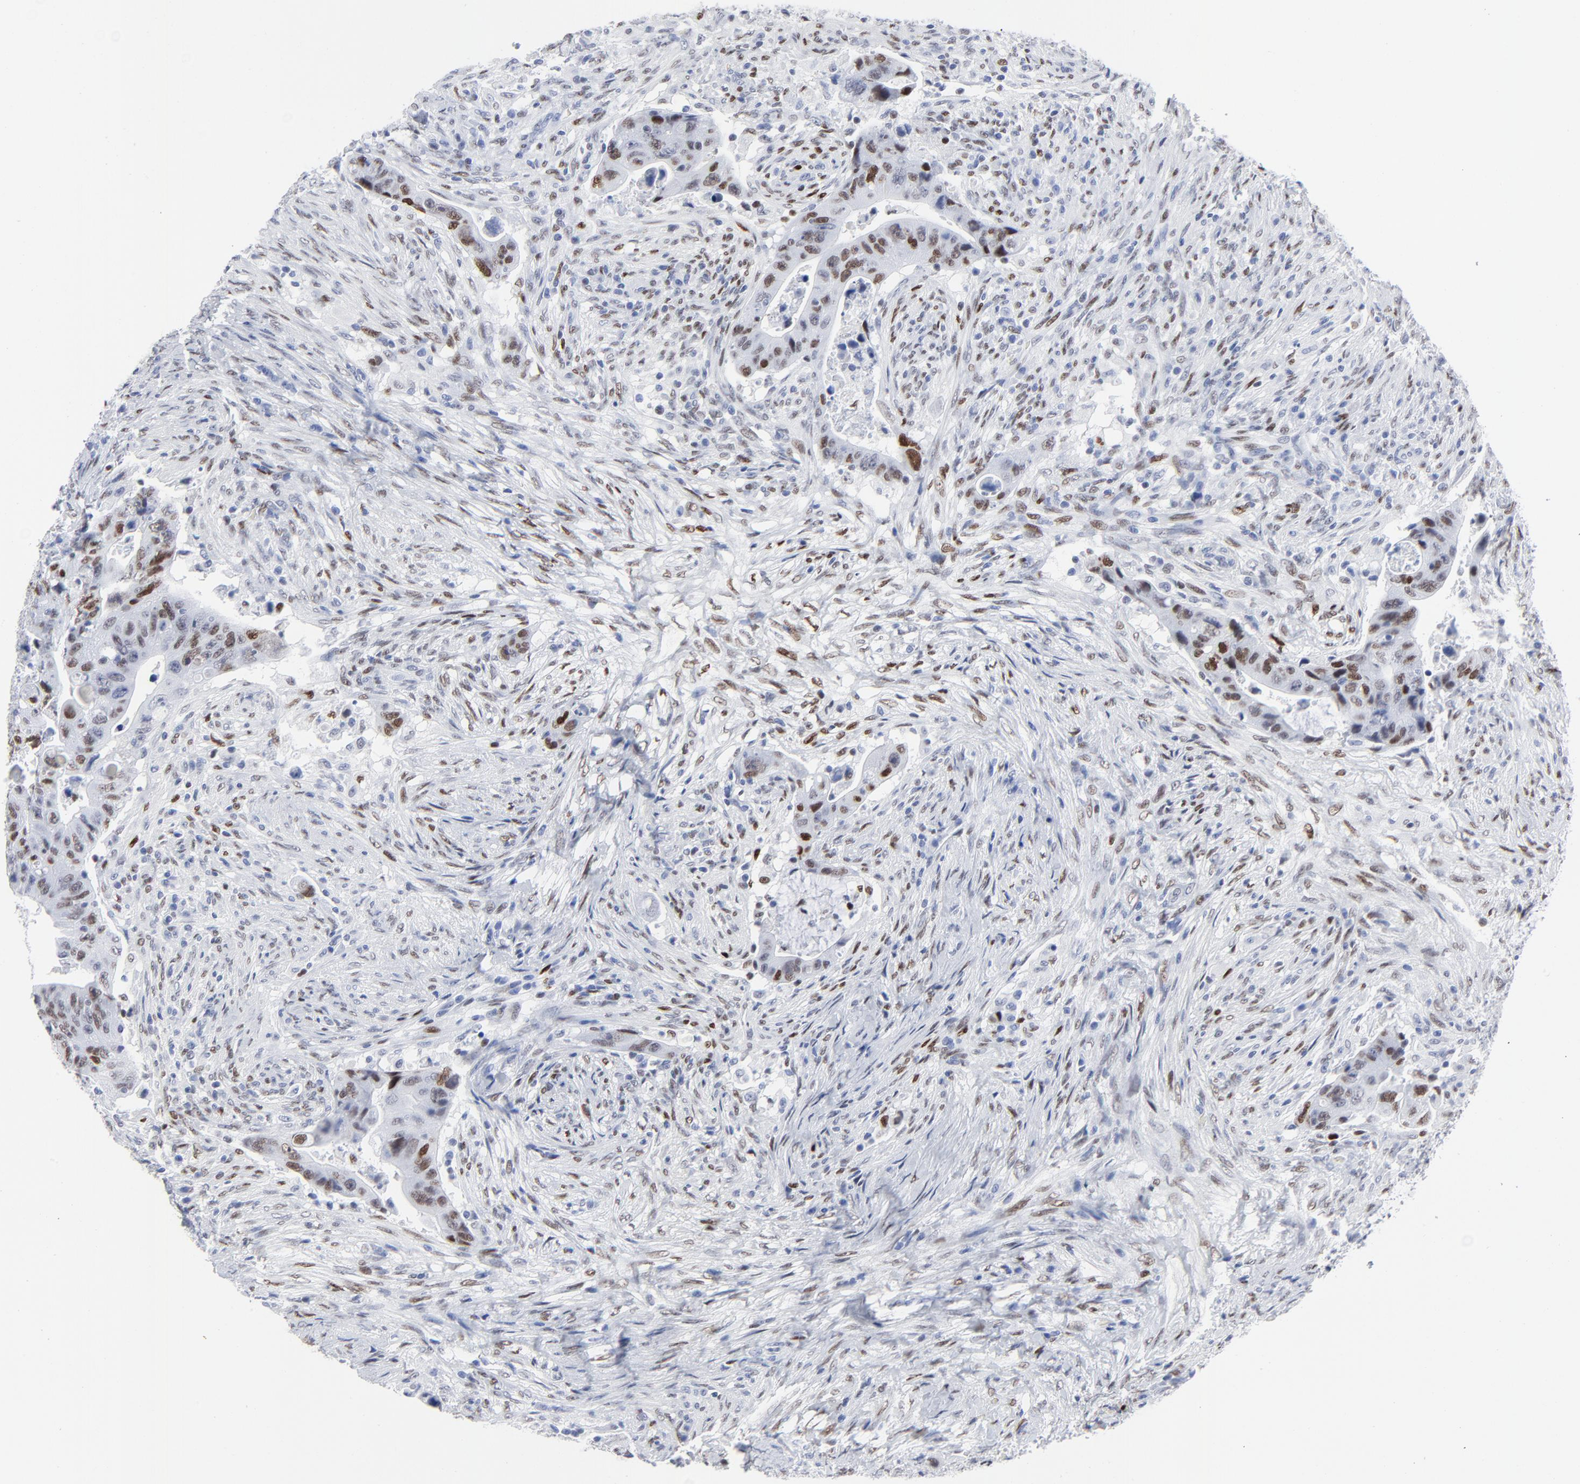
{"staining": {"intensity": "moderate", "quantity": "25%-75%", "location": "nuclear"}, "tissue": "colorectal cancer", "cell_type": "Tumor cells", "image_type": "cancer", "snomed": [{"axis": "morphology", "description": "Adenocarcinoma, NOS"}, {"axis": "topography", "description": "Rectum"}], "caption": "Adenocarcinoma (colorectal) stained with a protein marker demonstrates moderate staining in tumor cells.", "gene": "JUN", "patient": {"sex": "female", "age": 71}}